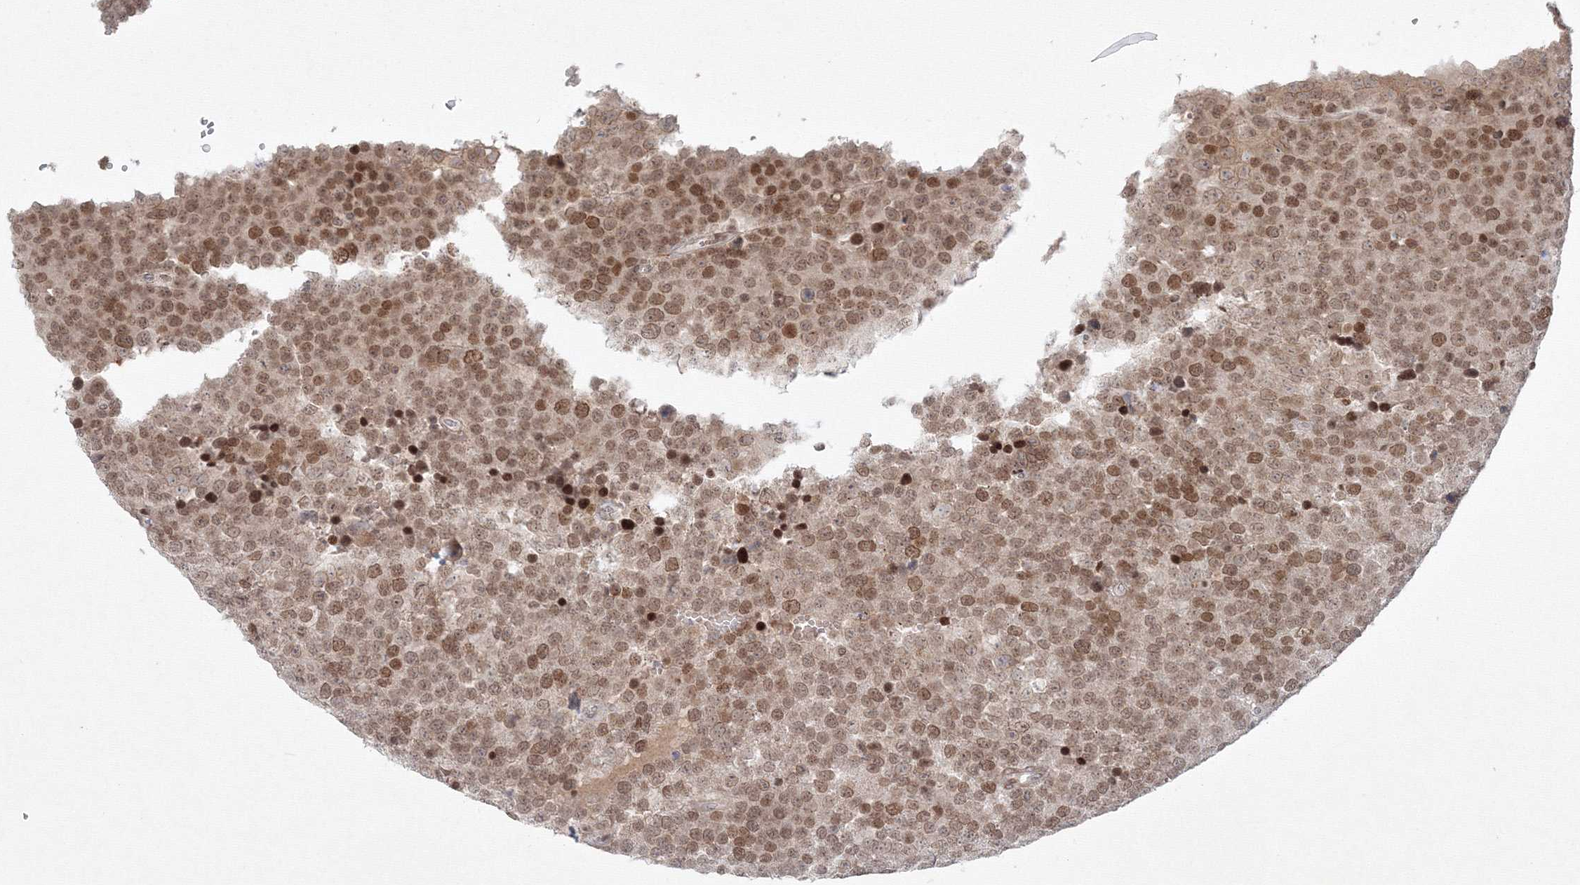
{"staining": {"intensity": "moderate", "quantity": ">75%", "location": "nuclear"}, "tissue": "testis cancer", "cell_type": "Tumor cells", "image_type": "cancer", "snomed": [{"axis": "morphology", "description": "Seminoma, NOS"}, {"axis": "topography", "description": "Testis"}], "caption": "Human testis cancer (seminoma) stained for a protein (brown) exhibits moderate nuclear positive expression in approximately >75% of tumor cells.", "gene": "KIF4A", "patient": {"sex": "male", "age": 71}}